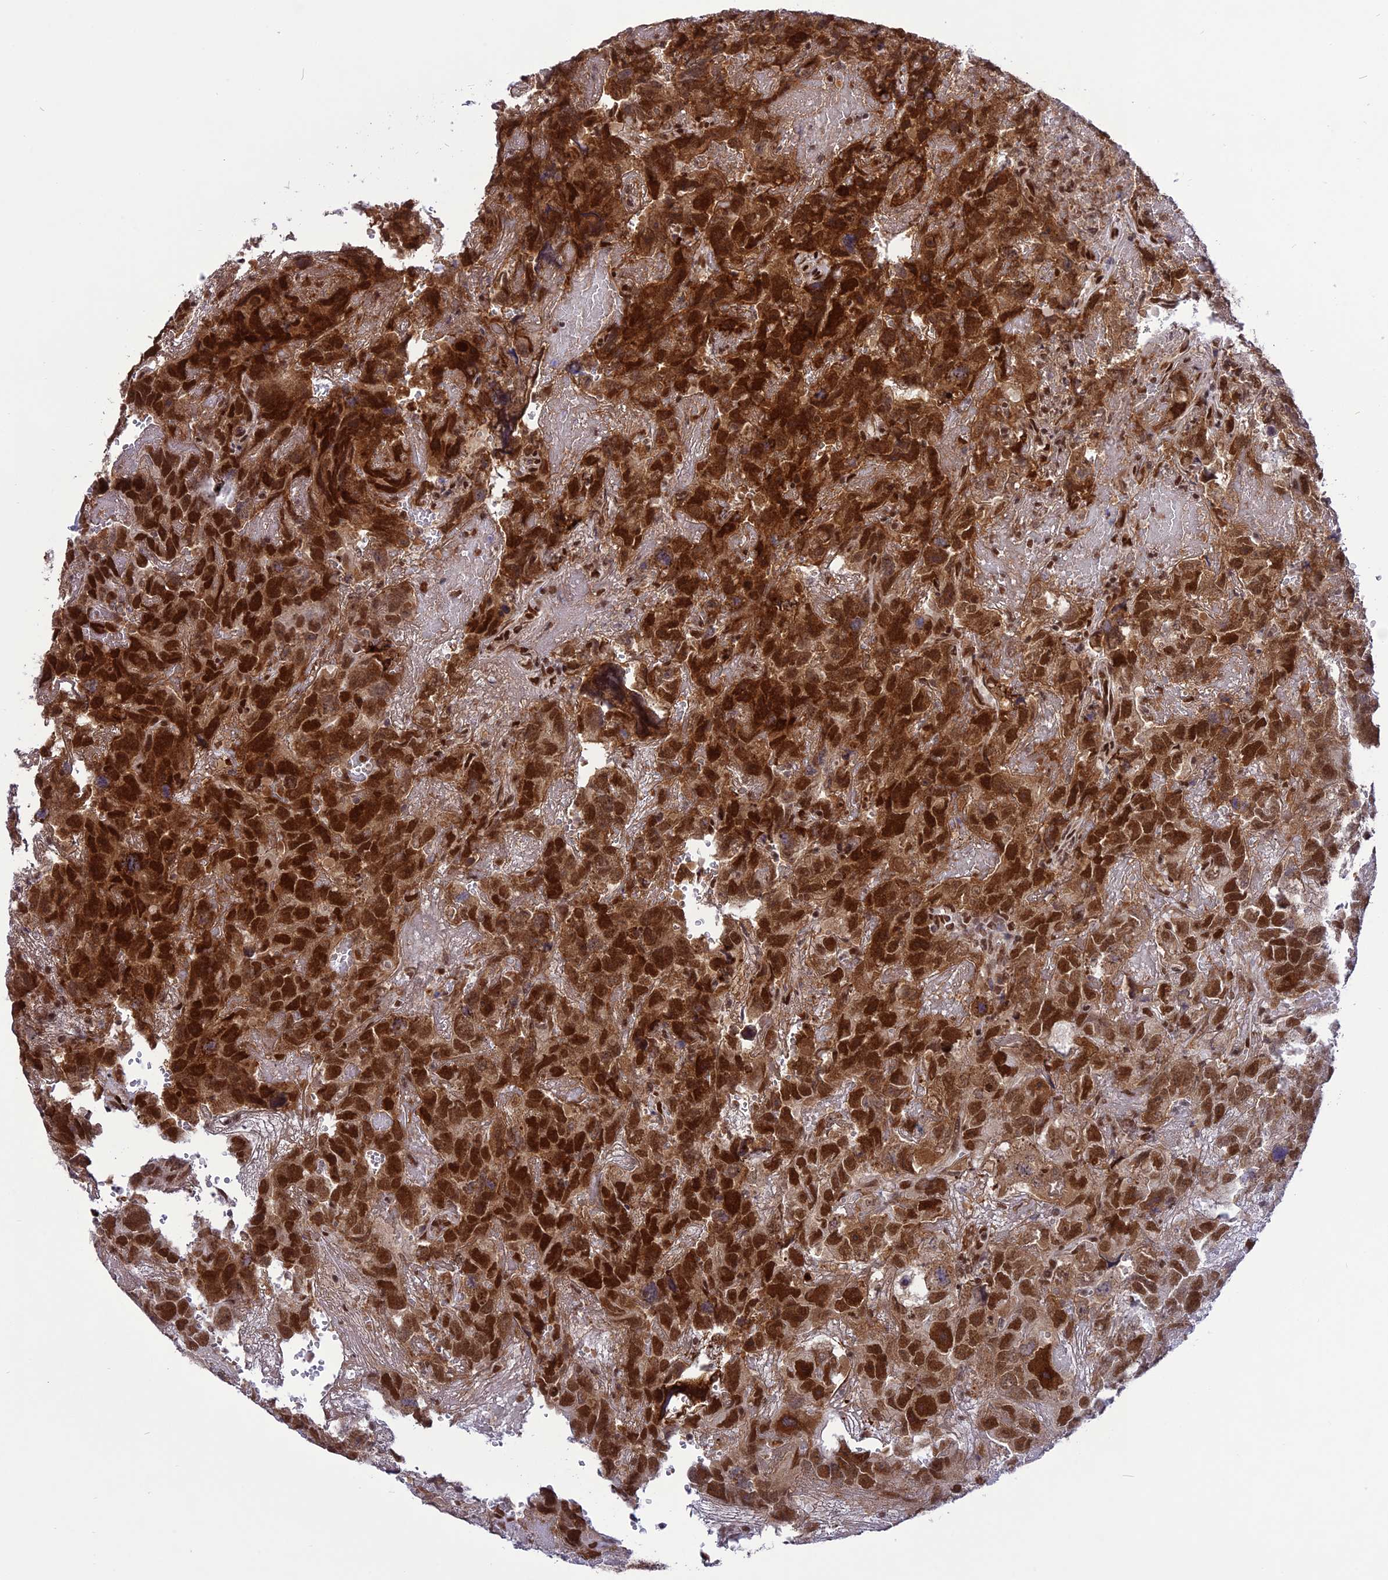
{"staining": {"intensity": "strong", "quantity": ">75%", "location": "nuclear"}, "tissue": "testis cancer", "cell_type": "Tumor cells", "image_type": "cancer", "snomed": [{"axis": "morphology", "description": "Carcinoma, Embryonal, NOS"}, {"axis": "topography", "description": "Testis"}], "caption": "Human embryonal carcinoma (testis) stained with a protein marker shows strong staining in tumor cells.", "gene": "DDX1", "patient": {"sex": "male", "age": 45}}